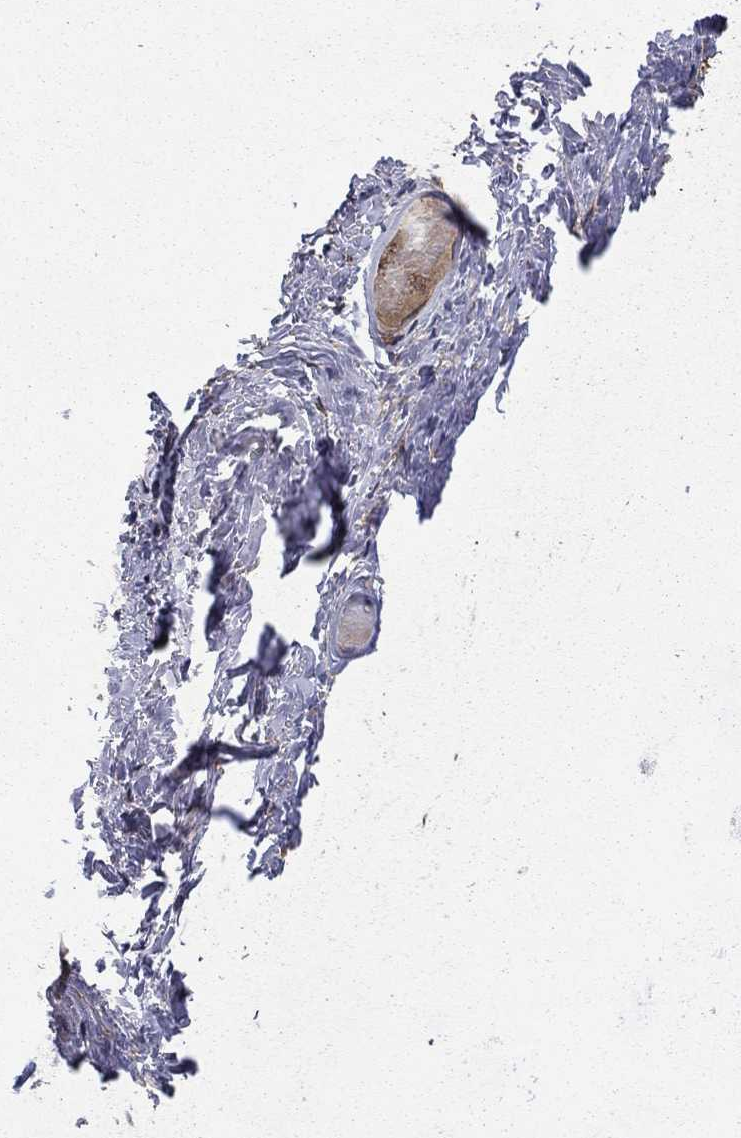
{"staining": {"intensity": "negative", "quantity": "none", "location": "none"}, "tissue": "adipose tissue", "cell_type": "Adipocytes", "image_type": "normal", "snomed": [{"axis": "morphology", "description": "Normal tissue, NOS"}, {"axis": "topography", "description": "Cartilage tissue"}], "caption": "An immunohistochemistry (IHC) image of benign adipose tissue is shown. There is no staining in adipocytes of adipose tissue.", "gene": "BABAM2", "patient": {"sex": "male", "age": 62}}